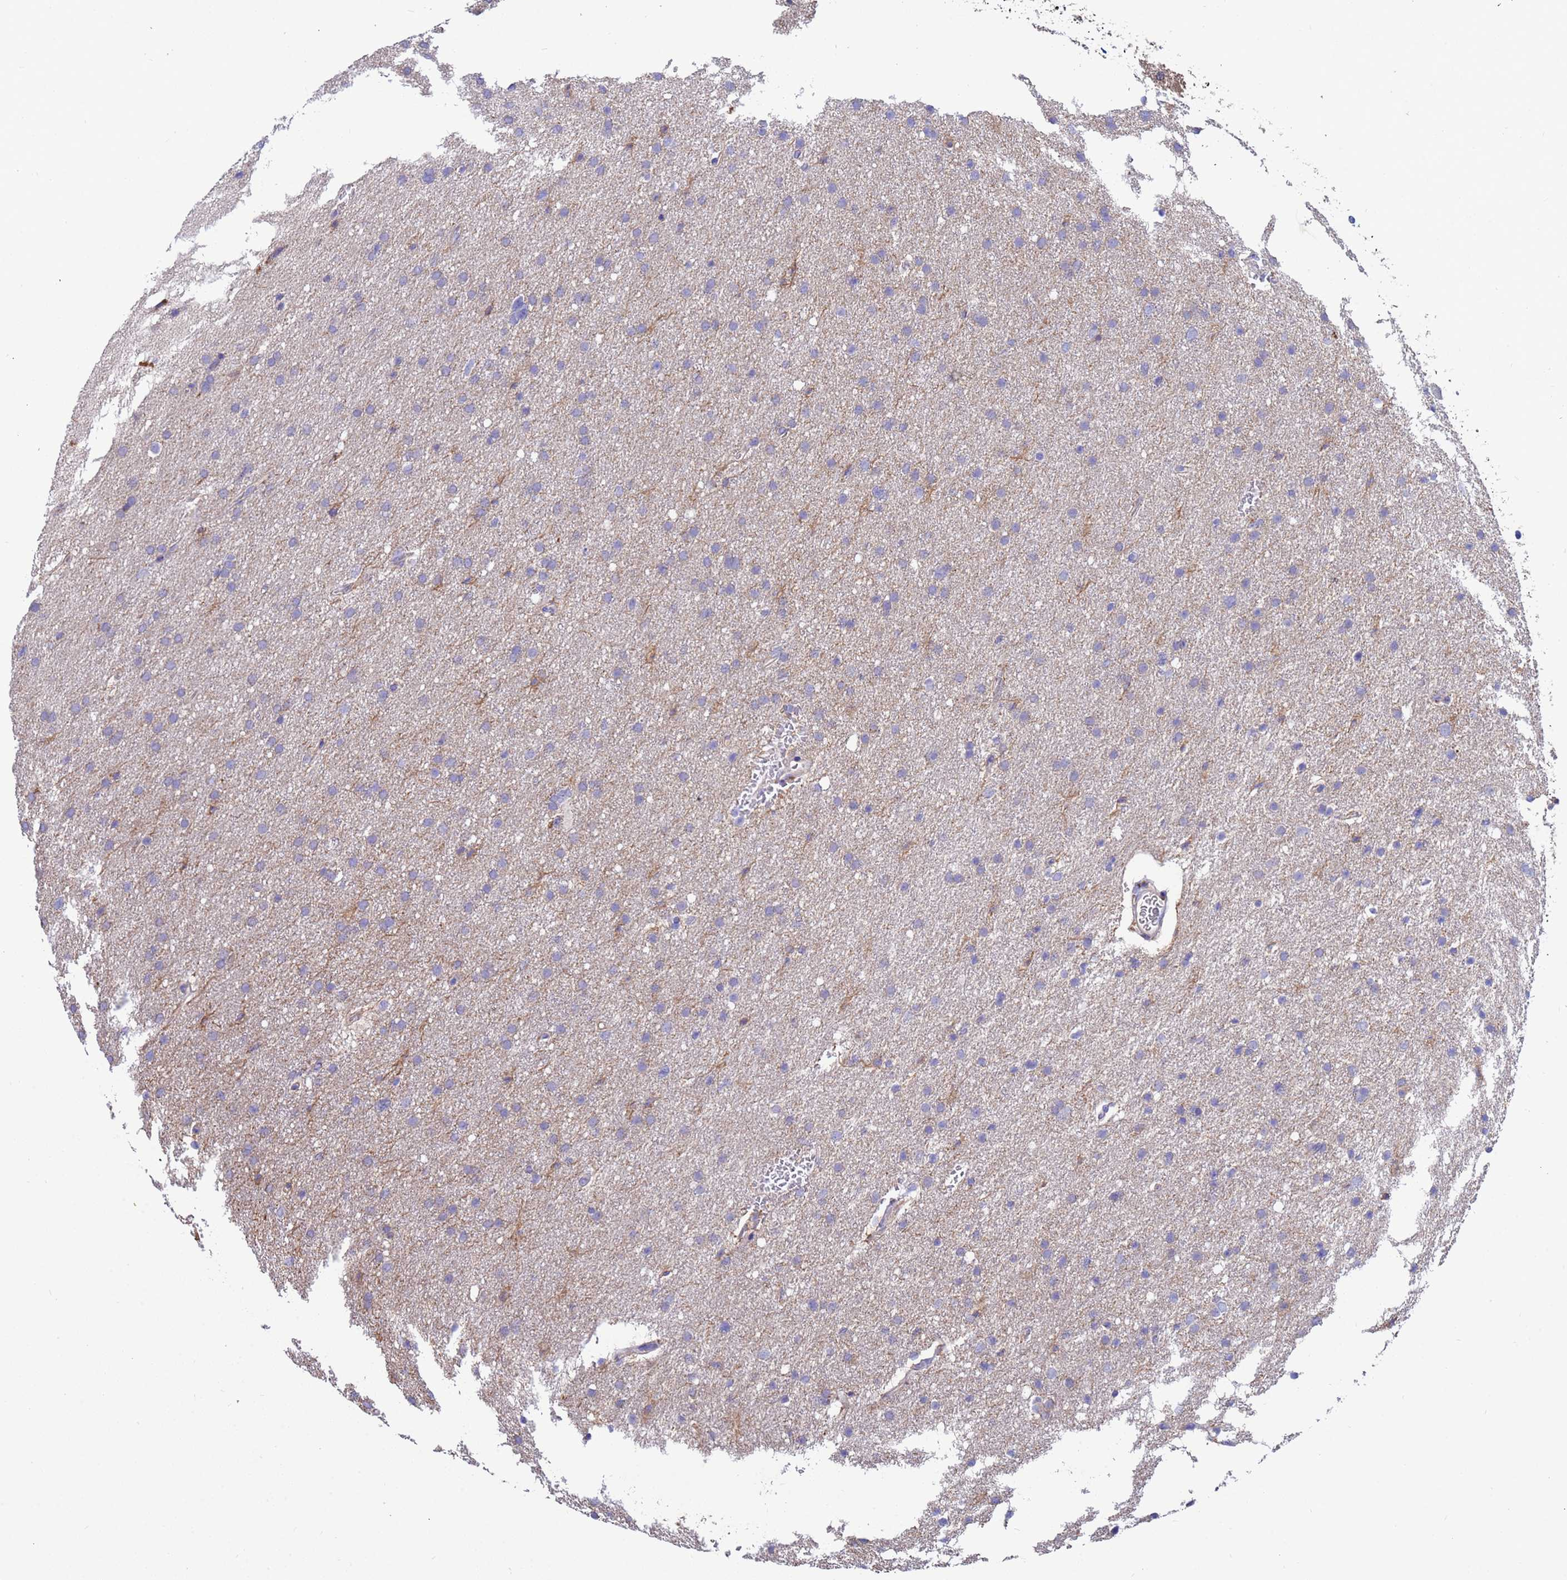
{"staining": {"intensity": "negative", "quantity": "none", "location": "none"}, "tissue": "glioma", "cell_type": "Tumor cells", "image_type": "cancer", "snomed": [{"axis": "morphology", "description": "Glioma, malignant, High grade"}, {"axis": "topography", "description": "Cerebral cortex"}], "caption": "An IHC photomicrograph of glioma is shown. There is no staining in tumor cells of glioma. (Stains: DAB (3,3'-diaminobenzidine) IHC with hematoxylin counter stain, Microscopy: brightfield microscopy at high magnification).", "gene": "SRL", "patient": {"sex": "female", "age": 36}}